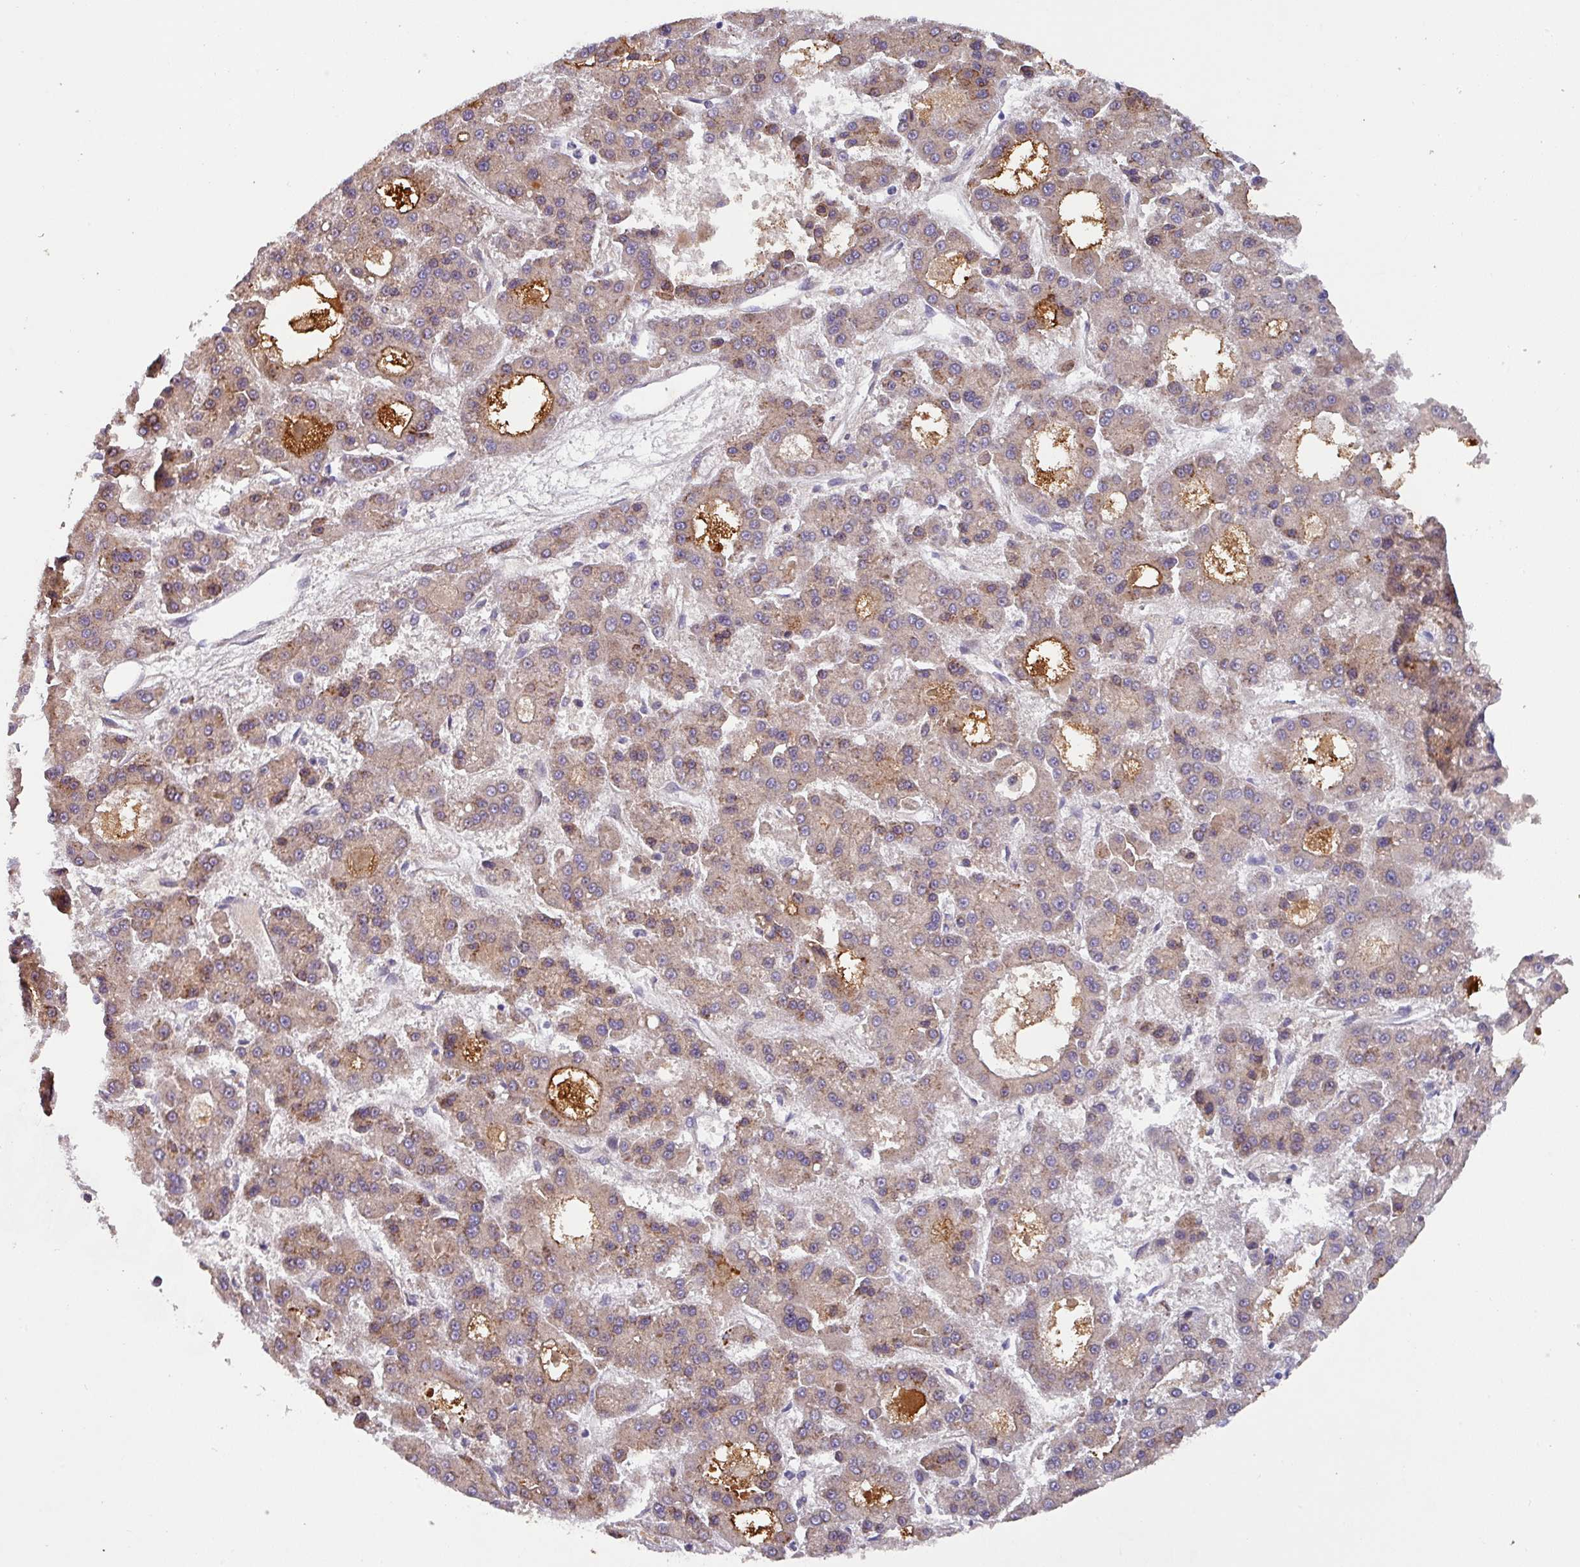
{"staining": {"intensity": "weak", "quantity": "25%-75%", "location": "cytoplasmic/membranous"}, "tissue": "liver cancer", "cell_type": "Tumor cells", "image_type": "cancer", "snomed": [{"axis": "morphology", "description": "Carcinoma, Hepatocellular, NOS"}, {"axis": "topography", "description": "Liver"}], "caption": "Immunohistochemistry (IHC) photomicrograph of liver cancer (hepatocellular carcinoma) stained for a protein (brown), which shows low levels of weak cytoplasmic/membranous positivity in about 25%-75% of tumor cells.", "gene": "KLHL3", "patient": {"sex": "male", "age": 70}}